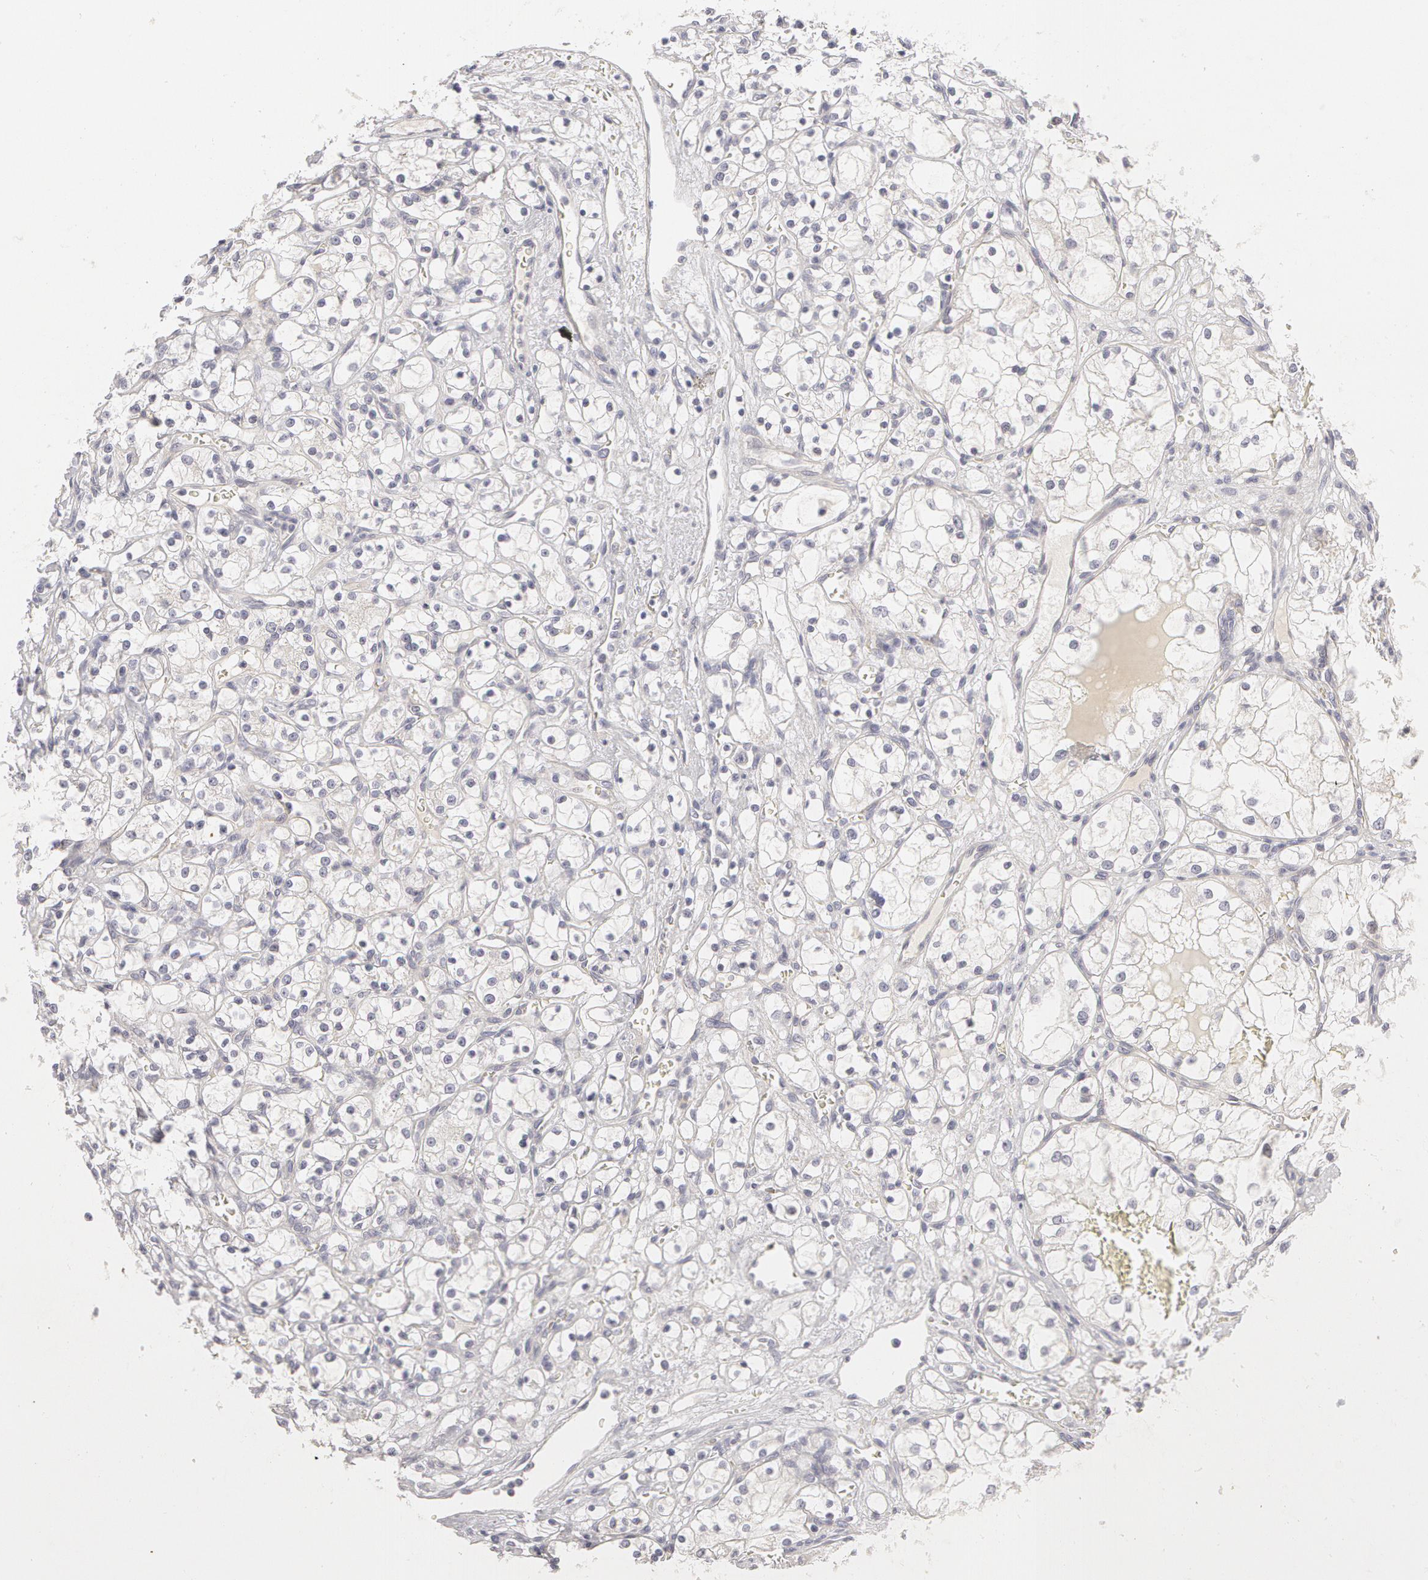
{"staining": {"intensity": "negative", "quantity": "none", "location": "none"}, "tissue": "renal cancer", "cell_type": "Tumor cells", "image_type": "cancer", "snomed": [{"axis": "morphology", "description": "Adenocarcinoma, NOS"}, {"axis": "topography", "description": "Kidney"}], "caption": "There is no significant positivity in tumor cells of adenocarcinoma (renal).", "gene": "ABCB1", "patient": {"sex": "male", "age": 61}}